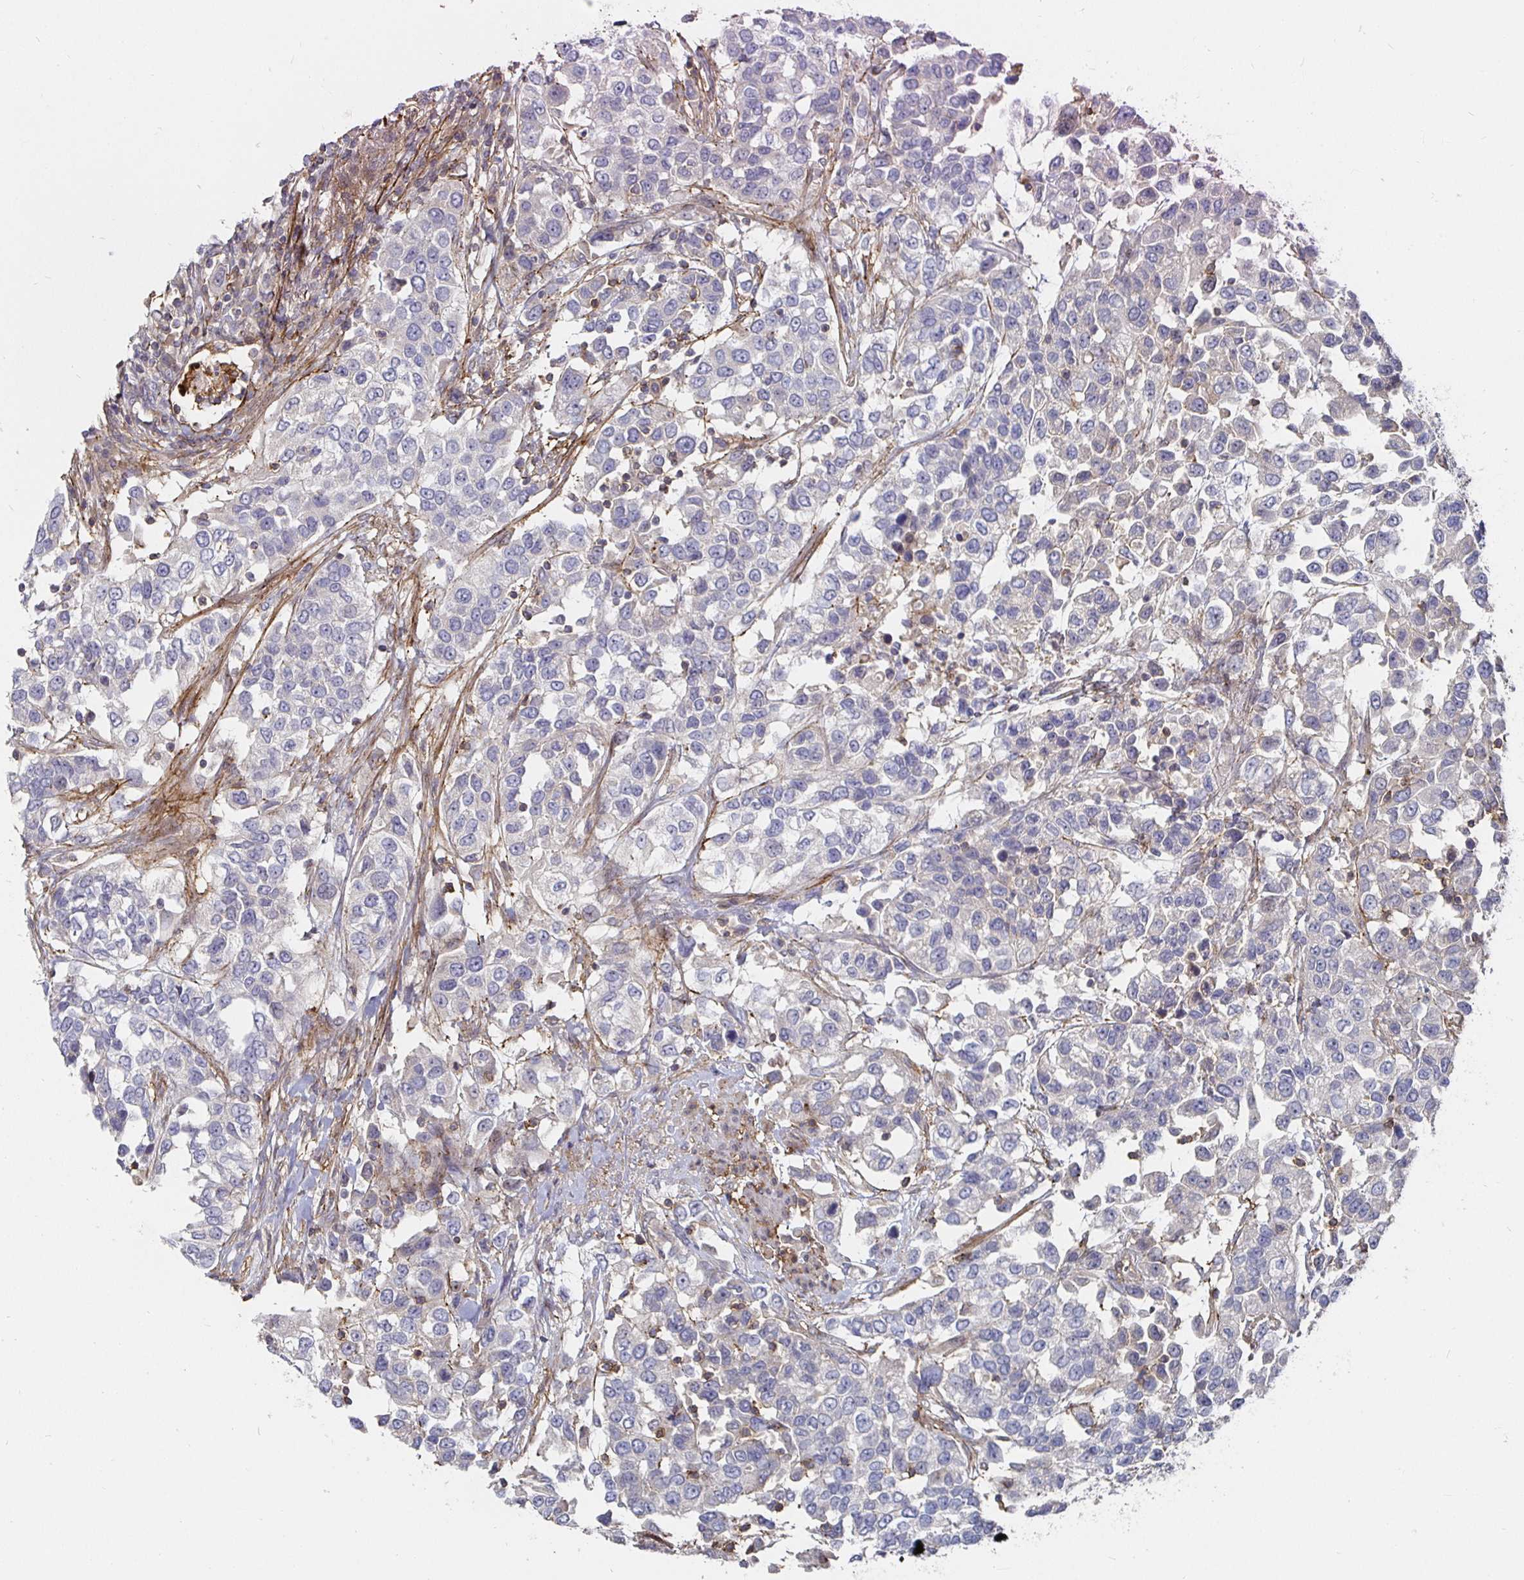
{"staining": {"intensity": "negative", "quantity": "none", "location": "none"}, "tissue": "urothelial cancer", "cell_type": "Tumor cells", "image_type": "cancer", "snomed": [{"axis": "morphology", "description": "Urothelial carcinoma, High grade"}, {"axis": "topography", "description": "Urinary bladder"}], "caption": "DAB immunohistochemical staining of human urothelial cancer demonstrates no significant staining in tumor cells.", "gene": "GJA4", "patient": {"sex": "female", "age": 80}}